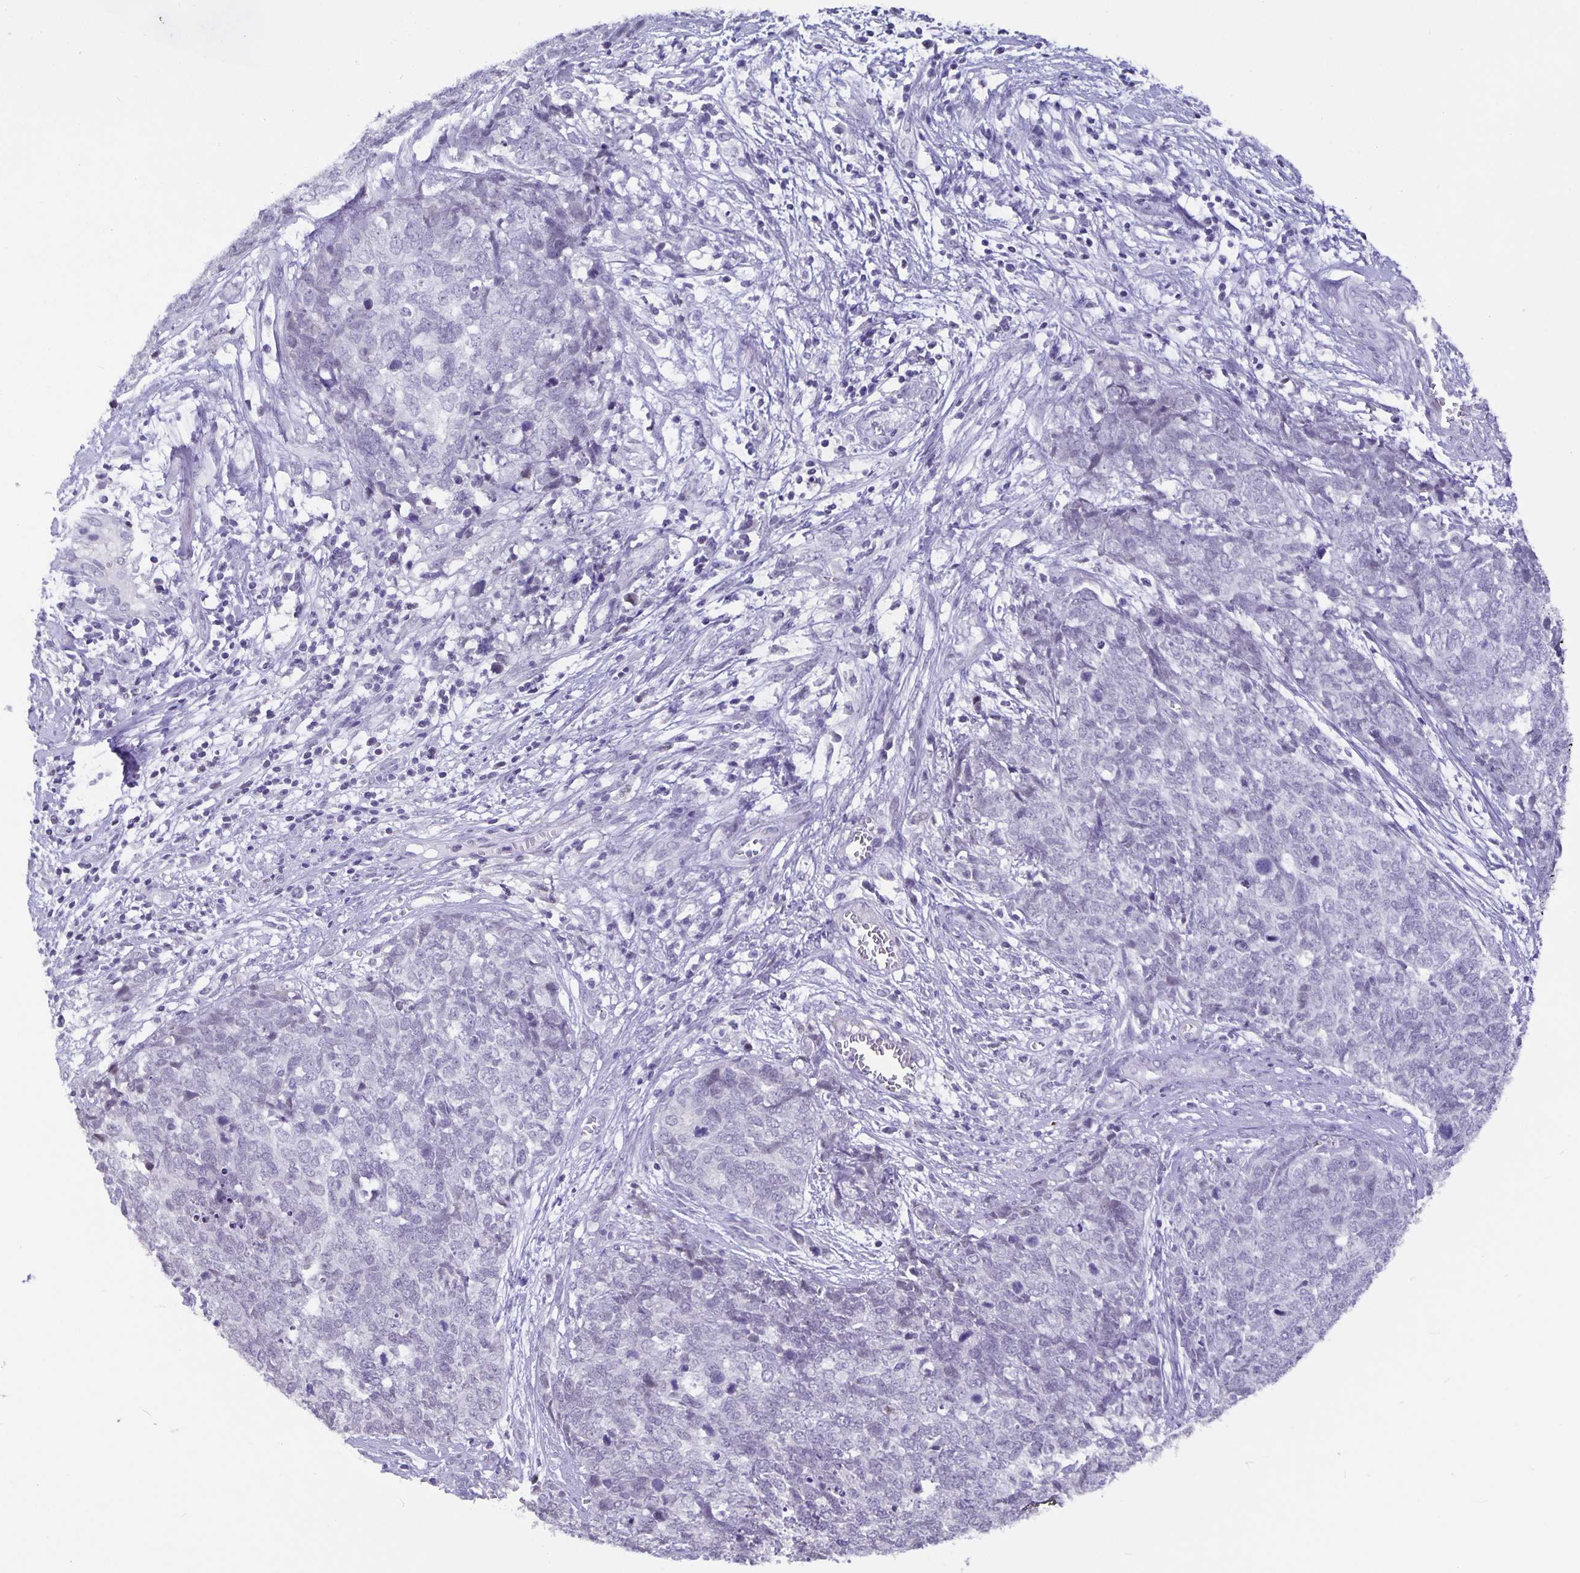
{"staining": {"intensity": "negative", "quantity": "none", "location": "none"}, "tissue": "cervical cancer", "cell_type": "Tumor cells", "image_type": "cancer", "snomed": [{"axis": "morphology", "description": "Adenocarcinoma, NOS"}, {"axis": "topography", "description": "Cervix"}], "caption": "IHC of human cervical cancer (adenocarcinoma) demonstrates no positivity in tumor cells. Nuclei are stained in blue.", "gene": "OLIG2", "patient": {"sex": "female", "age": 63}}